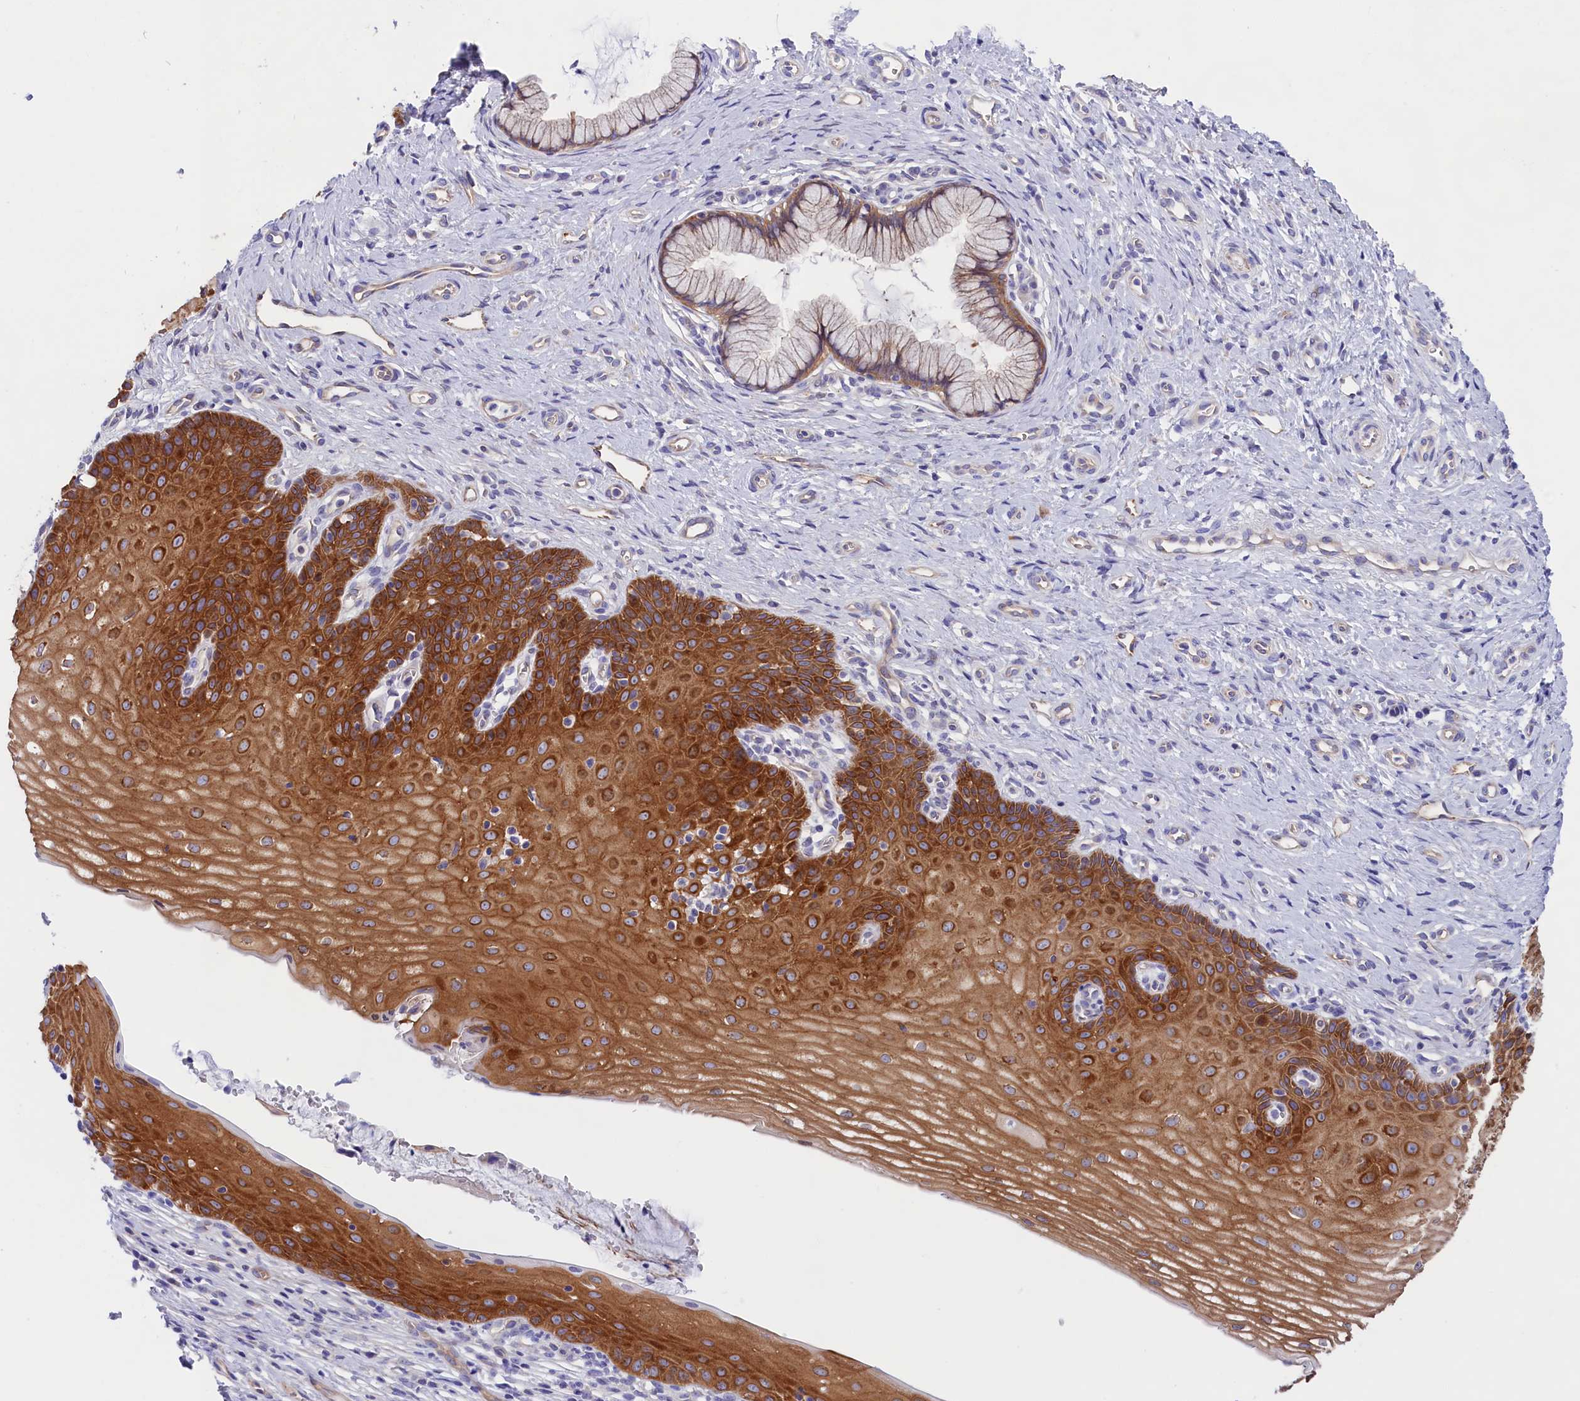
{"staining": {"intensity": "moderate", "quantity": "<25%", "location": "cytoplasmic/membranous"}, "tissue": "cervix", "cell_type": "Glandular cells", "image_type": "normal", "snomed": [{"axis": "morphology", "description": "Normal tissue, NOS"}, {"axis": "topography", "description": "Cervix"}], "caption": "This micrograph reveals IHC staining of normal cervix, with low moderate cytoplasmic/membranous expression in approximately <25% of glandular cells.", "gene": "PPP1R13L", "patient": {"sex": "female", "age": 36}}